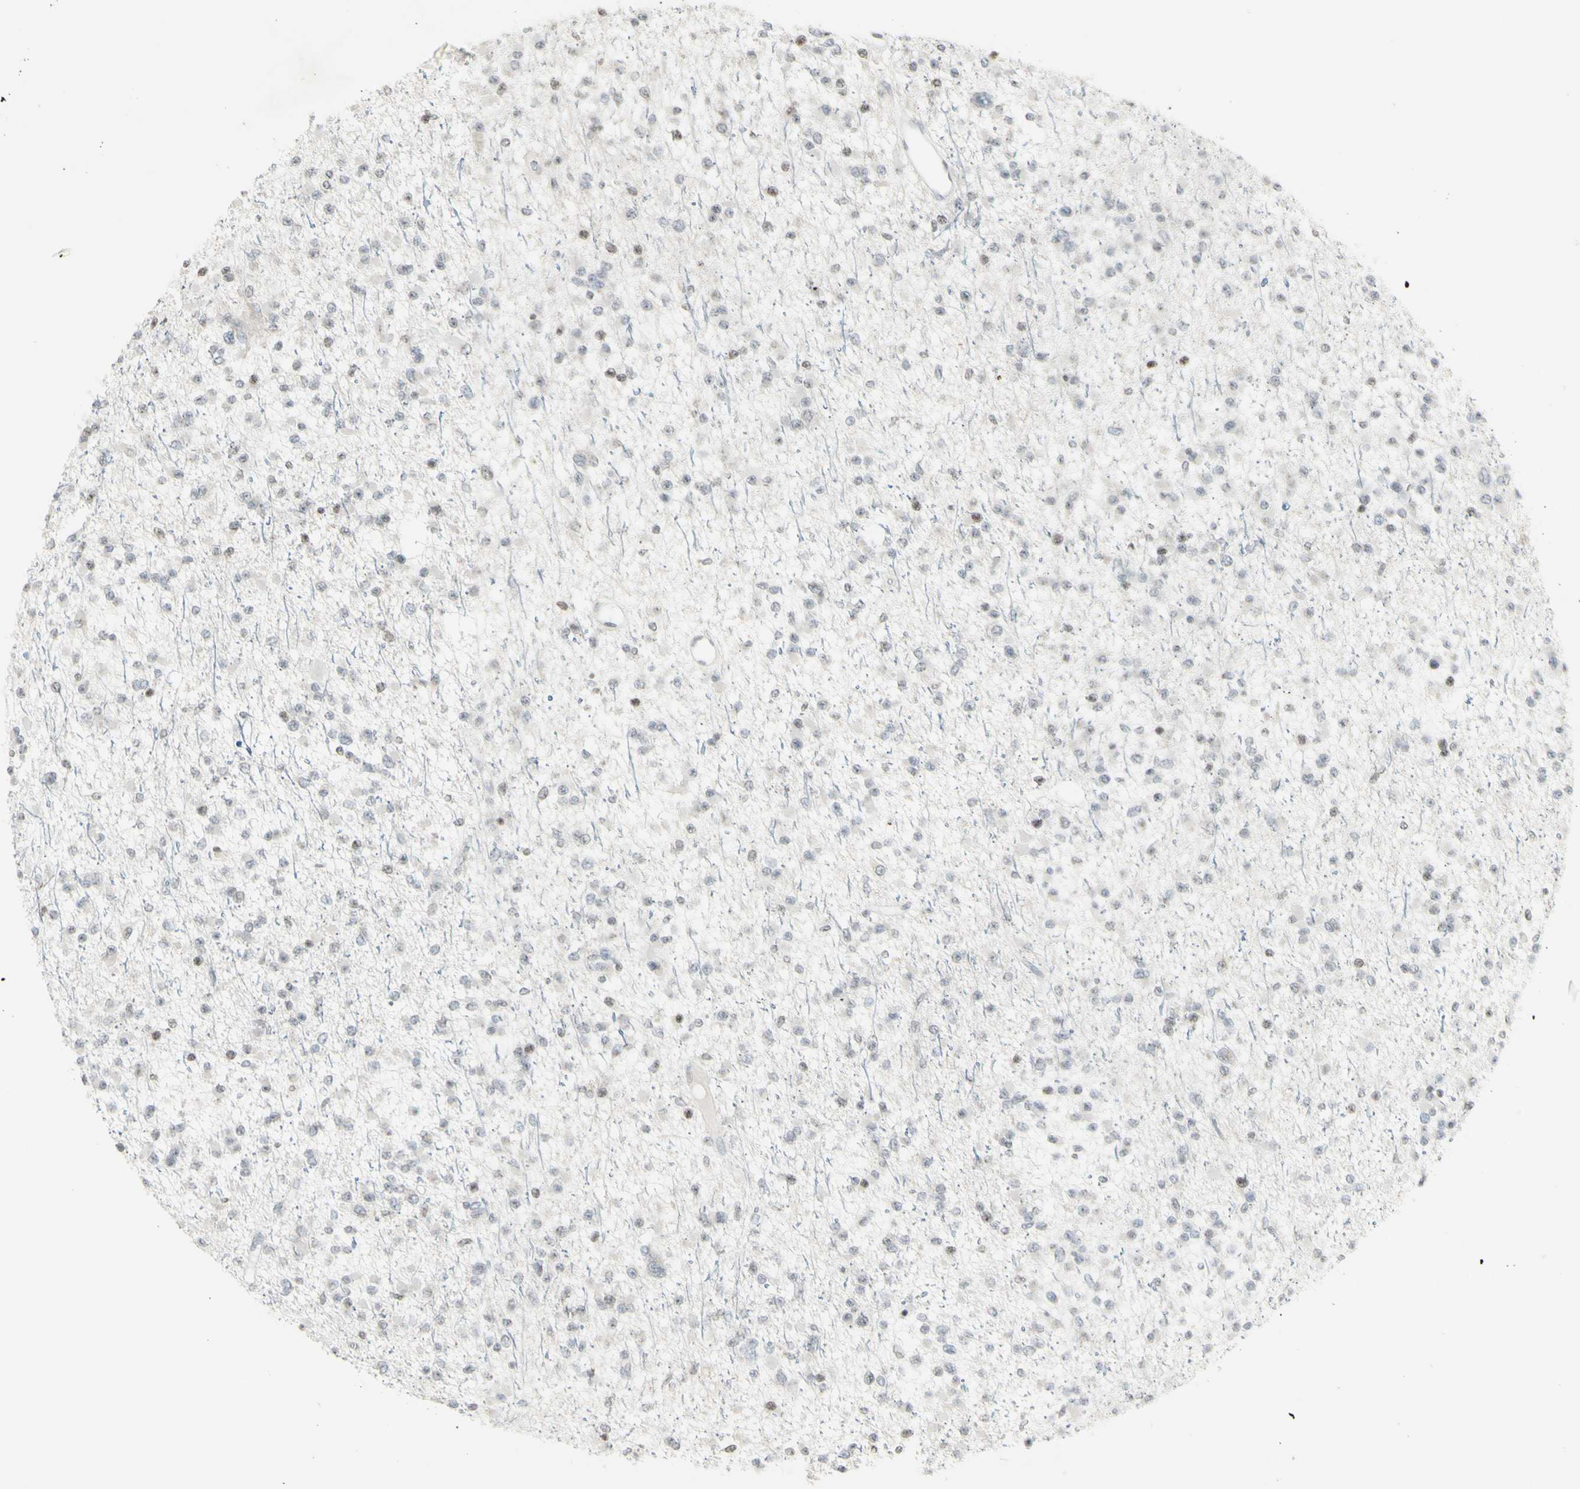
{"staining": {"intensity": "negative", "quantity": "none", "location": "none"}, "tissue": "glioma", "cell_type": "Tumor cells", "image_type": "cancer", "snomed": [{"axis": "morphology", "description": "Glioma, malignant, Low grade"}, {"axis": "topography", "description": "Brain"}], "caption": "Micrograph shows no significant protein expression in tumor cells of glioma. The staining is performed using DAB (3,3'-diaminobenzidine) brown chromogen with nuclei counter-stained in using hematoxylin.", "gene": "MUC5AC", "patient": {"sex": "female", "age": 22}}